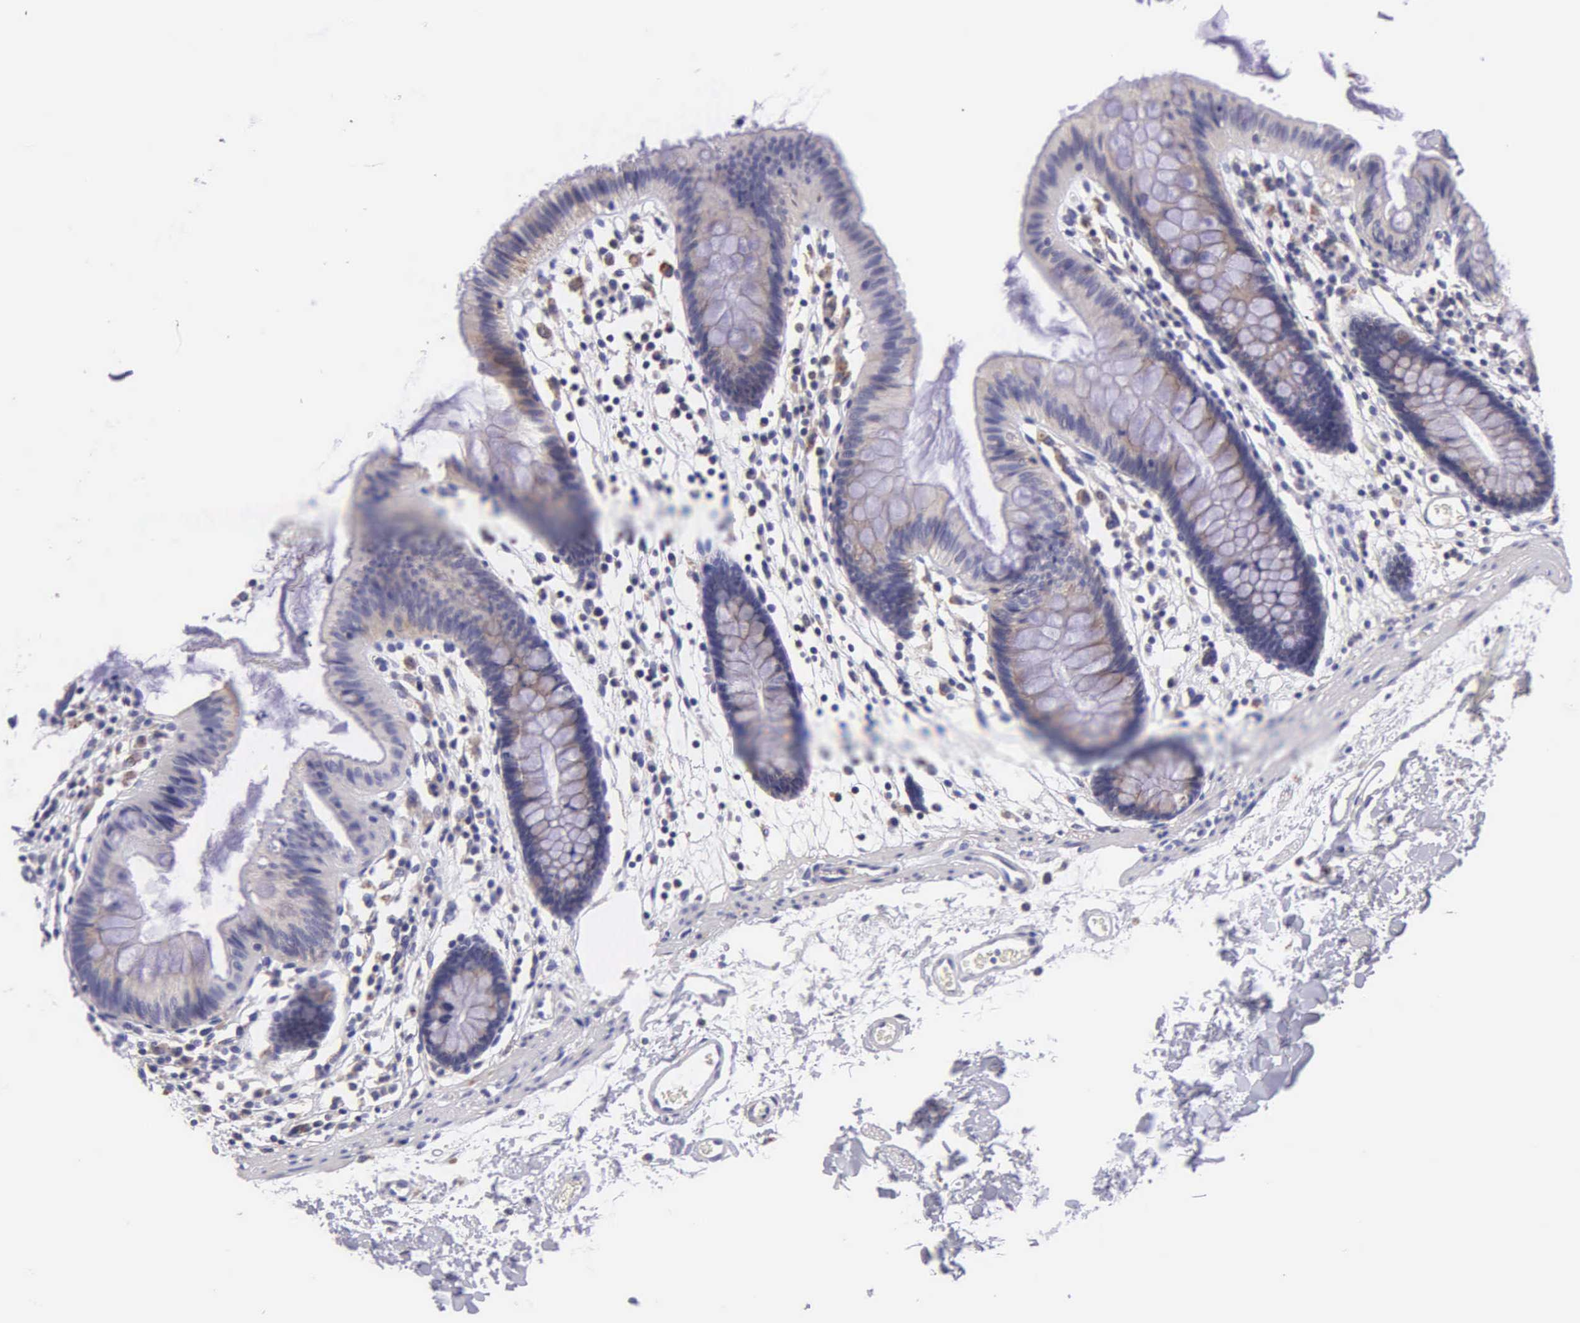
{"staining": {"intensity": "negative", "quantity": "none", "location": "none"}, "tissue": "colon", "cell_type": "Endothelial cells", "image_type": "normal", "snomed": [{"axis": "morphology", "description": "Normal tissue, NOS"}, {"axis": "topography", "description": "Colon"}], "caption": "This is a image of immunohistochemistry (IHC) staining of normal colon, which shows no staining in endothelial cells. (Immunohistochemistry (ihc), brightfield microscopy, high magnification).", "gene": "ESR1", "patient": {"sex": "male", "age": 54}}